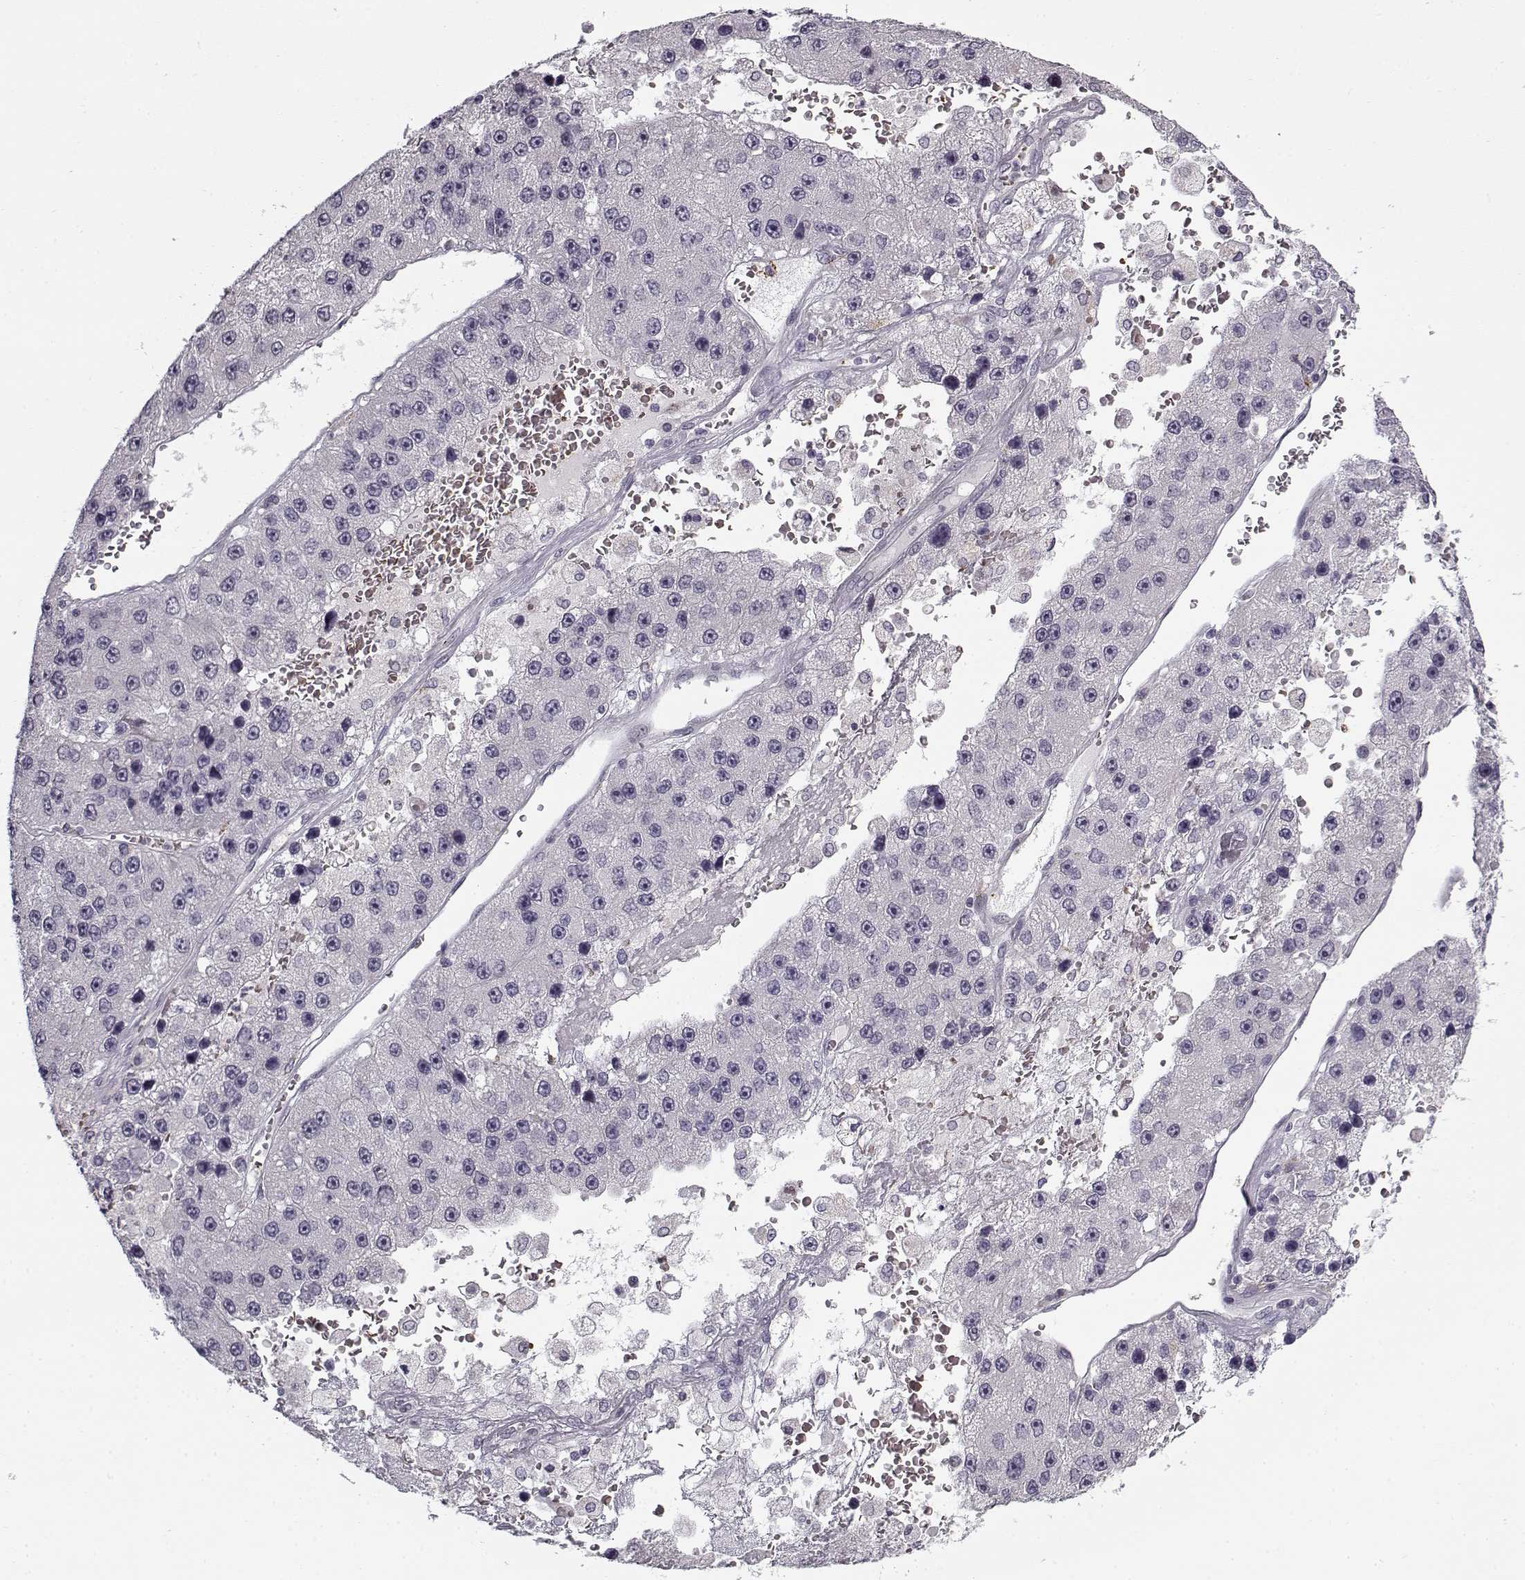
{"staining": {"intensity": "negative", "quantity": "none", "location": "none"}, "tissue": "liver cancer", "cell_type": "Tumor cells", "image_type": "cancer", "snomed": [{"axis": "morphology", "description": "Carcinoma, Hepatocellular, NOS"}, {"axis": "topography", "description": "Liver"}], "caption": "Tumor cells show no significant protein staining in hepatocellular carcinoma (liver). Nuclei are stained in blue.", "gene": "SNCA", "patient": {"sex": "female", "age": 73}}